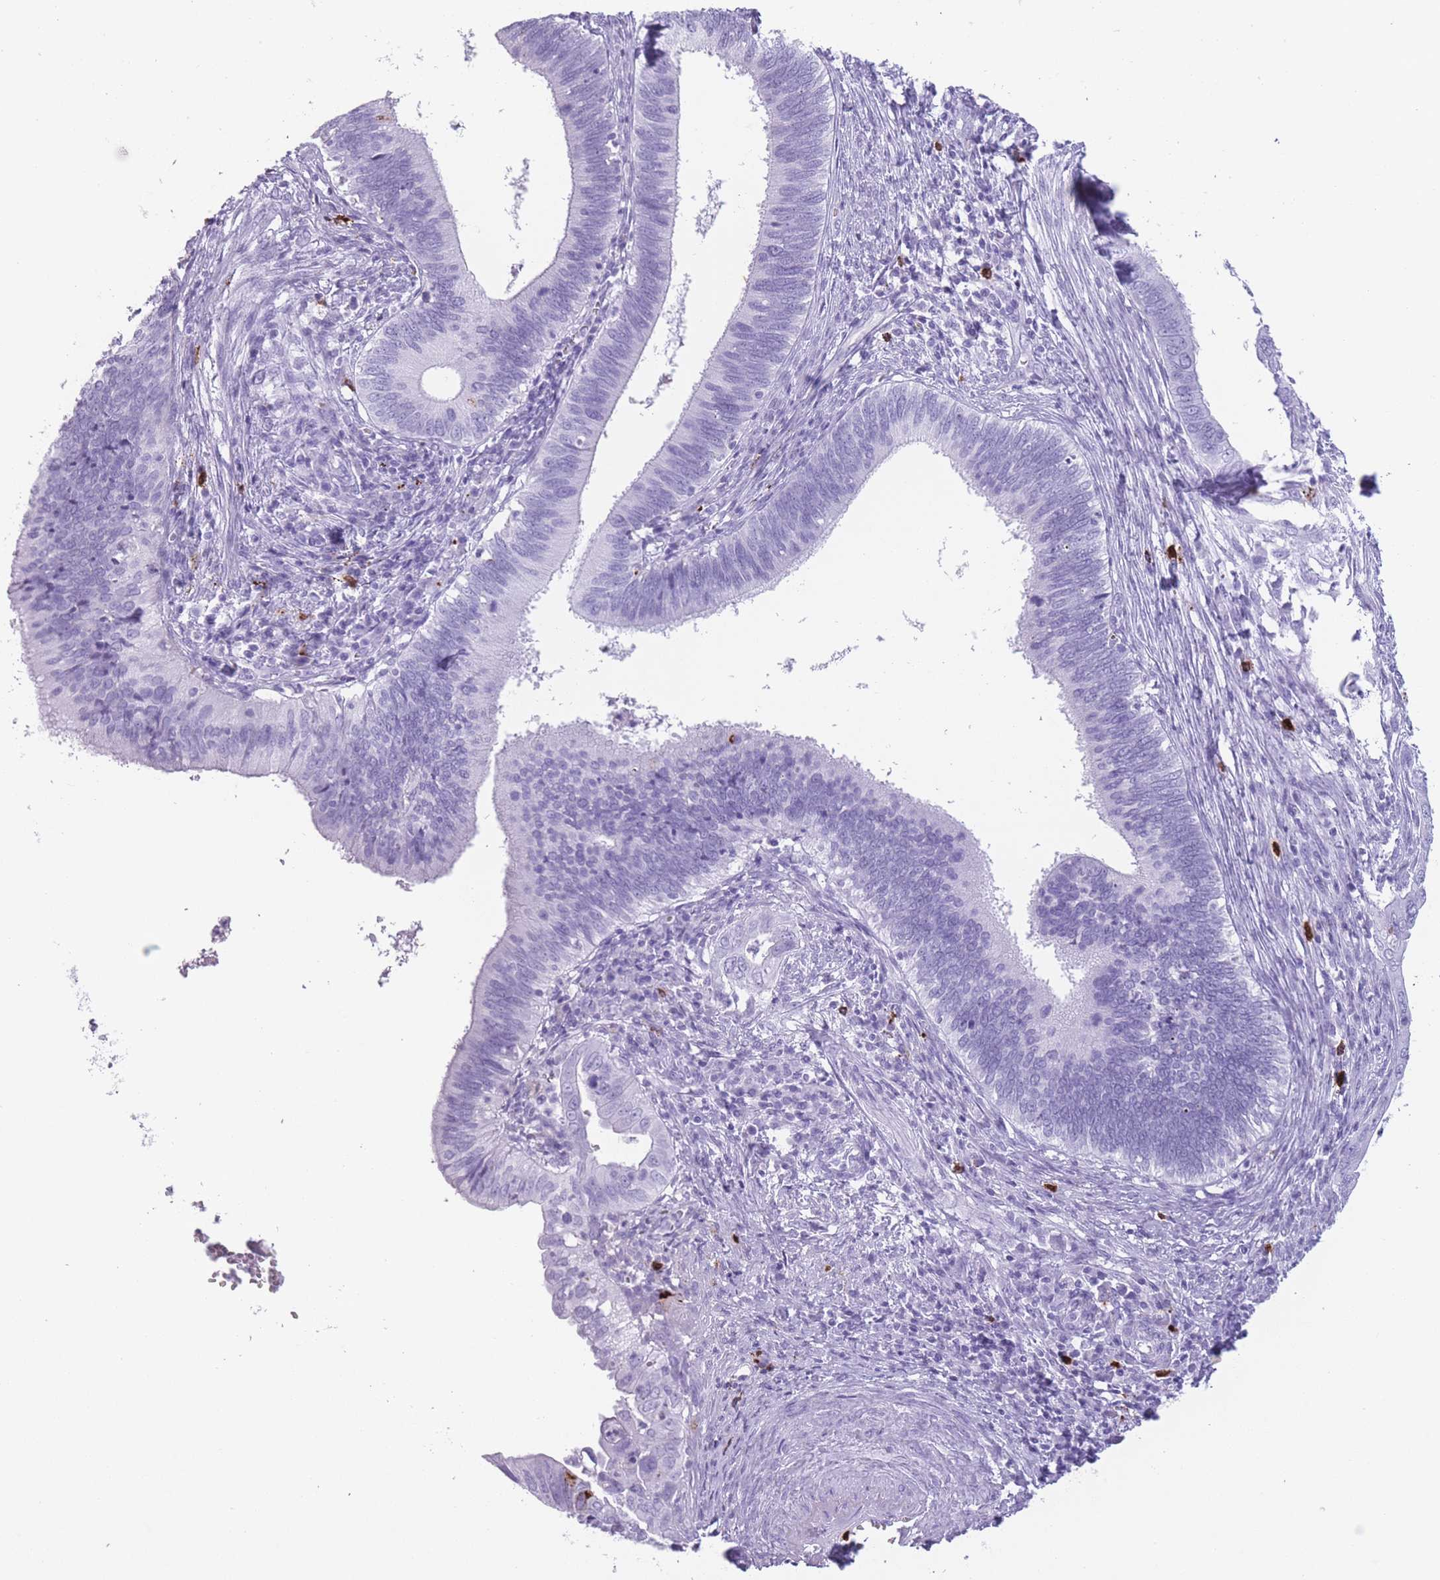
{"staining": {"intensity": "negative", "quantity": "none", "location": "none"}, "tissue": "cervical cancer", "cell_type": "Tumor cells", "image_type": "cancer", "snomed": [{"axis": "morphology", "description": "Adenocarcinoma, NOS"}, {"axis": "topography", "description": "Cervix"}], "caption": "Immunohistochemistry of cervical cancer shows no expression in tumor cells.", "gene": "OR4F21", "patient": {"sex": "female", "age": 42}}